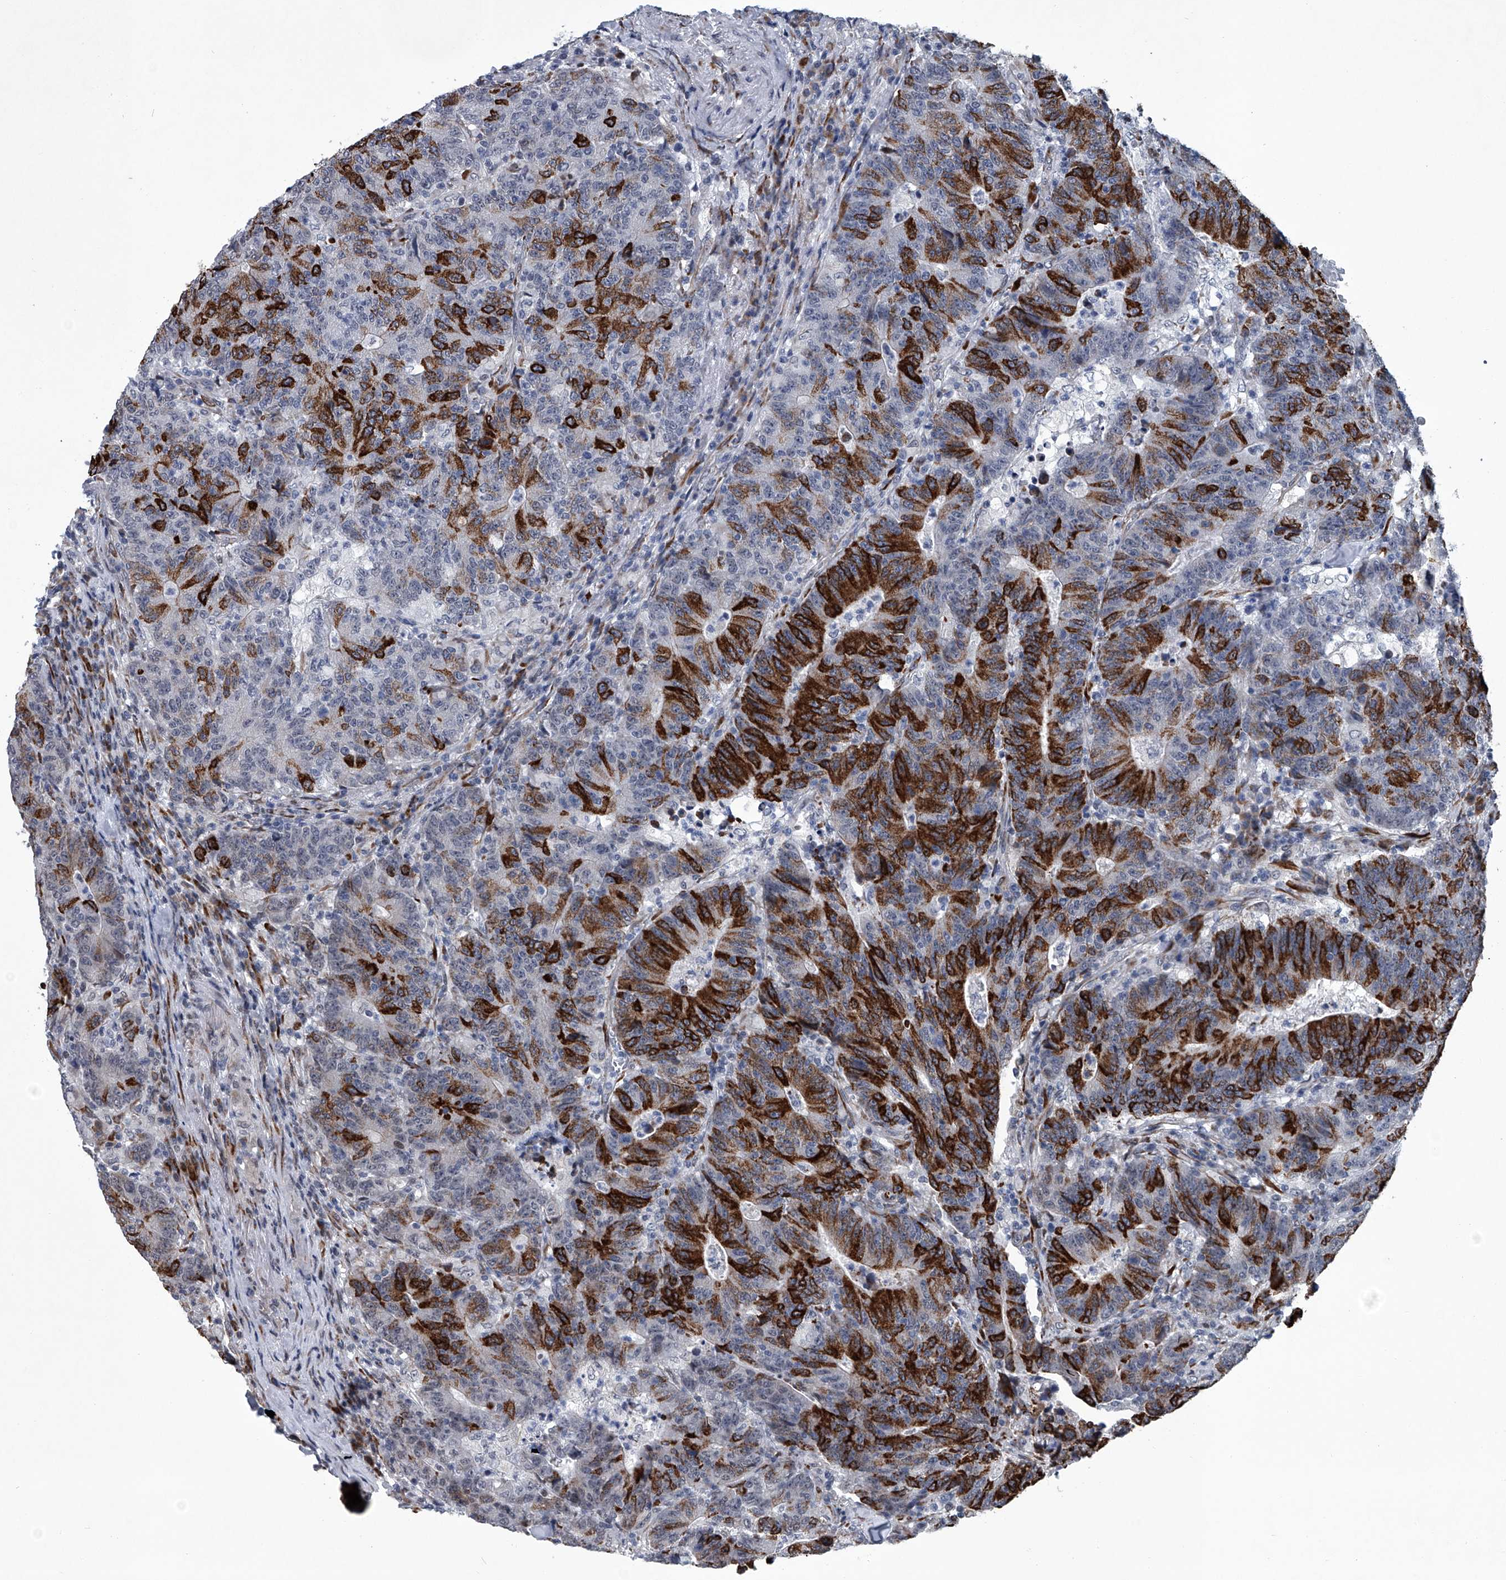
{"staining": {"intensity": "strong", "quantity": "25%-75%", "location": "cytoplasmic/membranous"}, "tissue": "colorectal cancer", "cell_type": "Tumor cells", "image_type": "cancer", "snomed": [{"axis": "morphology", "description": "Normal tissue, NOS"}, {"axis": "morphology", "description": "Adenocarcinoma, NOS"}, {"axis": "topography", "description": "Colon"}], "caption": "Immunohistochemistry micrograph of human colorectal cancer (adenocarcinoma) stained for a protein (brown), which demonstrates high levels of strong cytoplasmic/membranous positivity in about 25%-75% of tumor cells.", "gene": "PPP2R5D", "patient": {"sex": "female", "age": 75}}